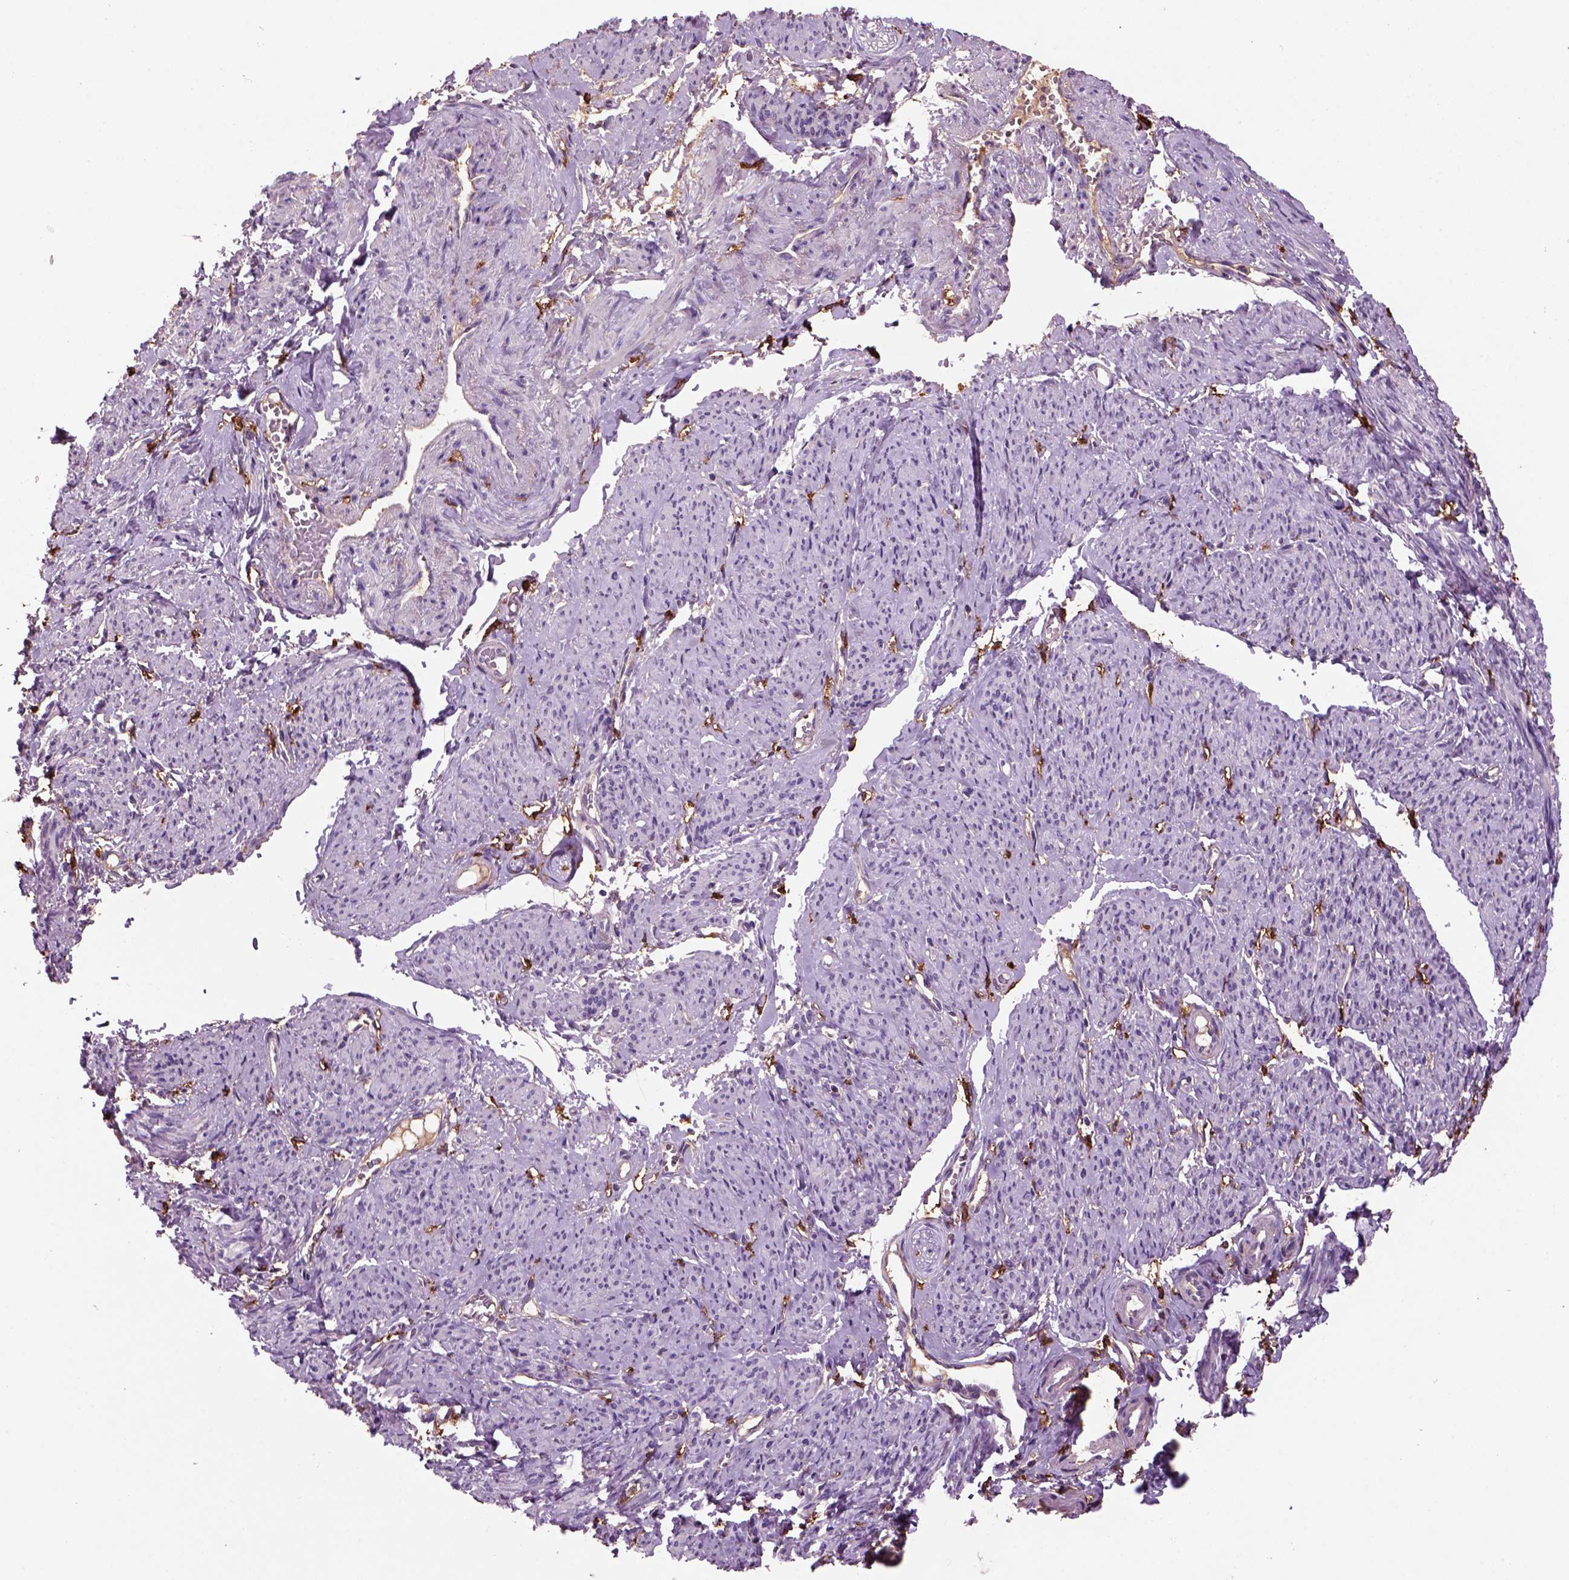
{"staining": {"intensity": "negative", "quantity": "none", "location": "none"}, "tissue": "smooth muscle", "cell_type": "Smooth muscle cells", "image_type": "normal", "snomed": [{"axis": "morphology", "description": "Normal tissue, NOS"}, {"axis": "topography", "description": "Smooth muscle"}], "caption": "A histopathology image of human smooth muscle is negative for staining in smooth muscle cells. (Stains: DAB immunohistochemistry with hematoxylin counter stain, Microscopy: brightfield microscopy at high magnification).", "gene": "CD14", "patient": {"sex": "female", "age": 65}}